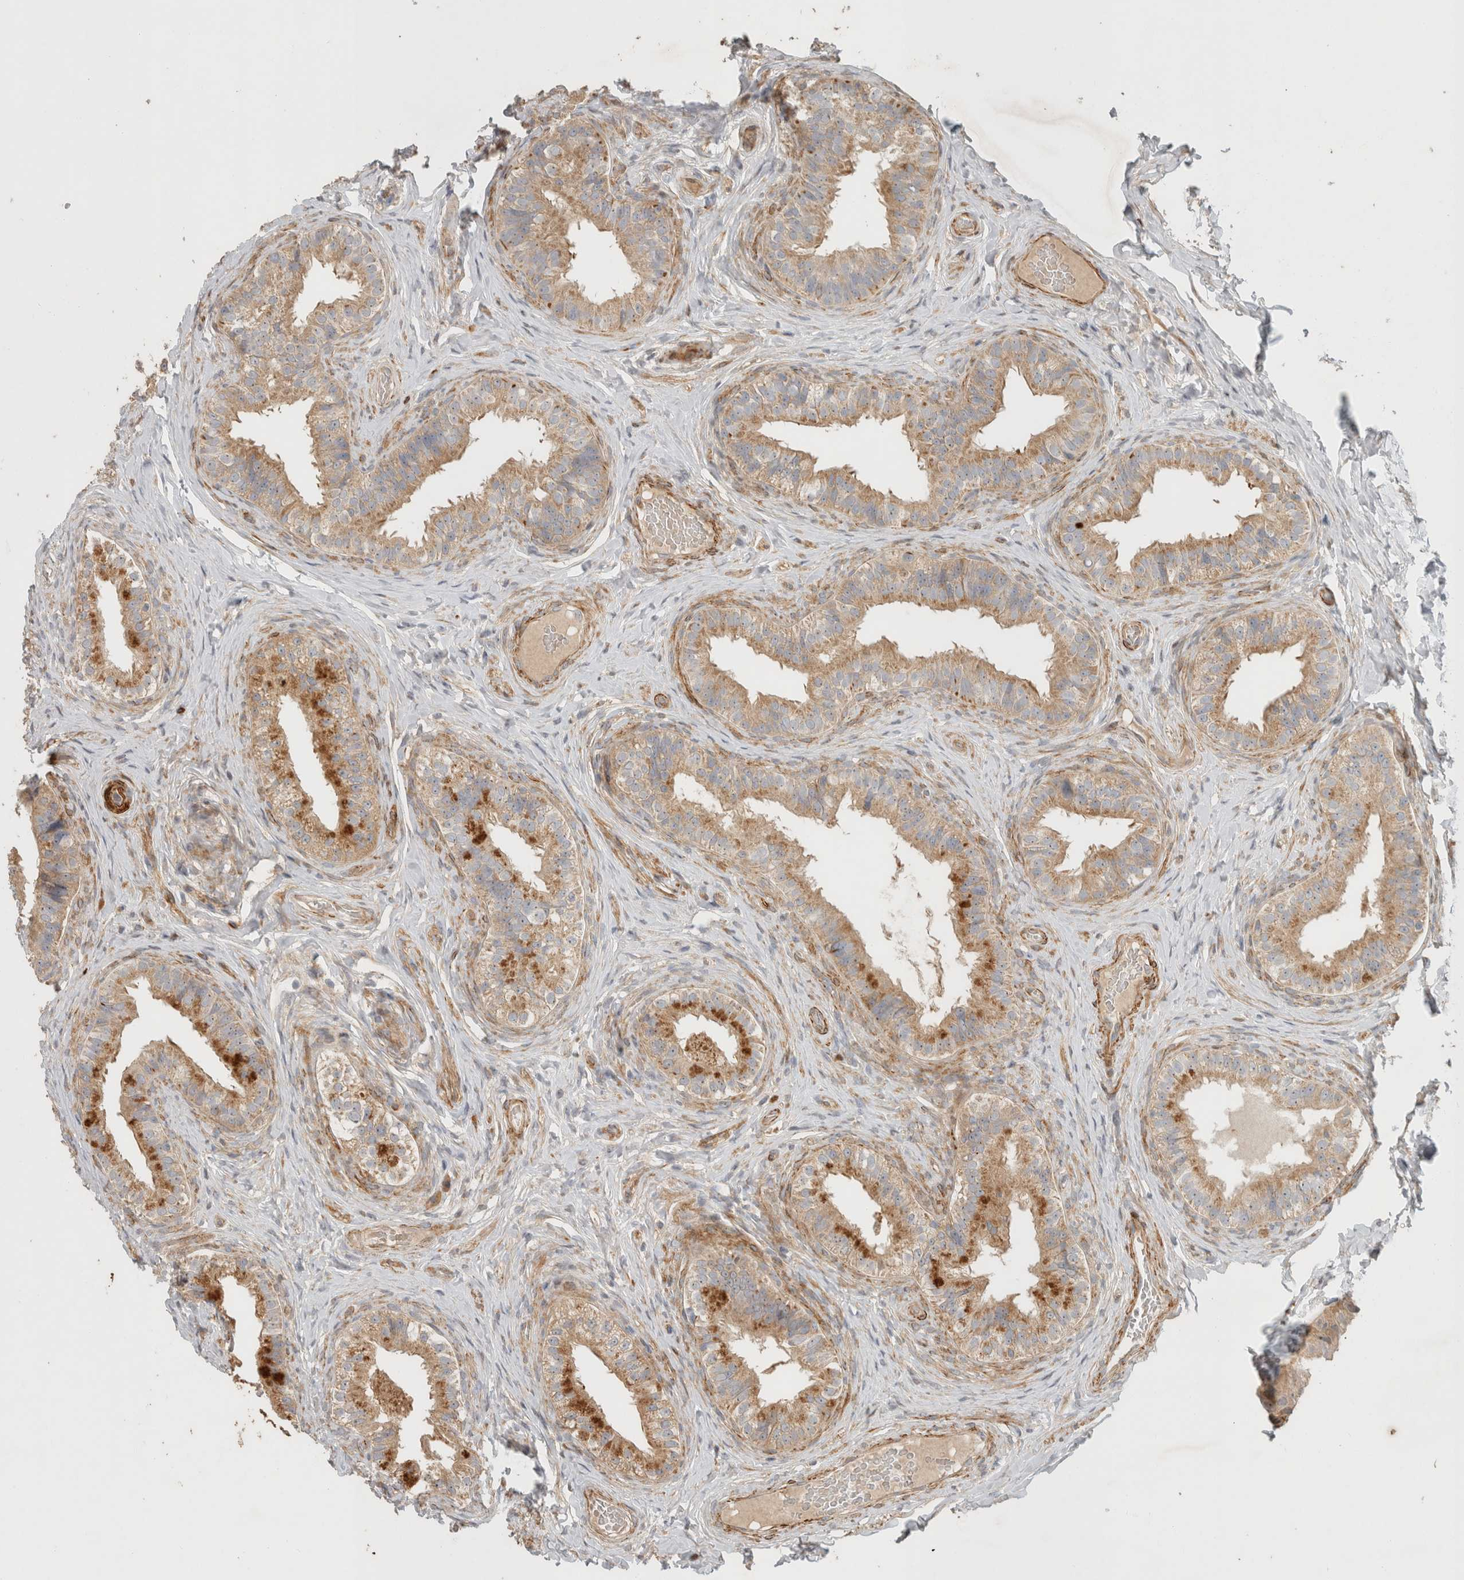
{"staining": {"intensity": "moderate", "quantity": ">75%", "location": "cytoplasmic/membranous"}, "tissue": "epididymis", "cell_type": "Glandular cells", "image_type": "normal", "snomed": [{"axis": "morphology", "description": "Normal tissue, NOS"}, {"axis": "topography", "description": "Epididymis"}], "caption": "Immunohistochemistry micrograph of normal human epididymis stained for a protein (brown), which demonstrates medium levels of moderate cytoplasmic/membranous expression in about >75% of glandular cells.", "gene": "SIPA1L2", "patient": {"sex": "male", "age": 49}}